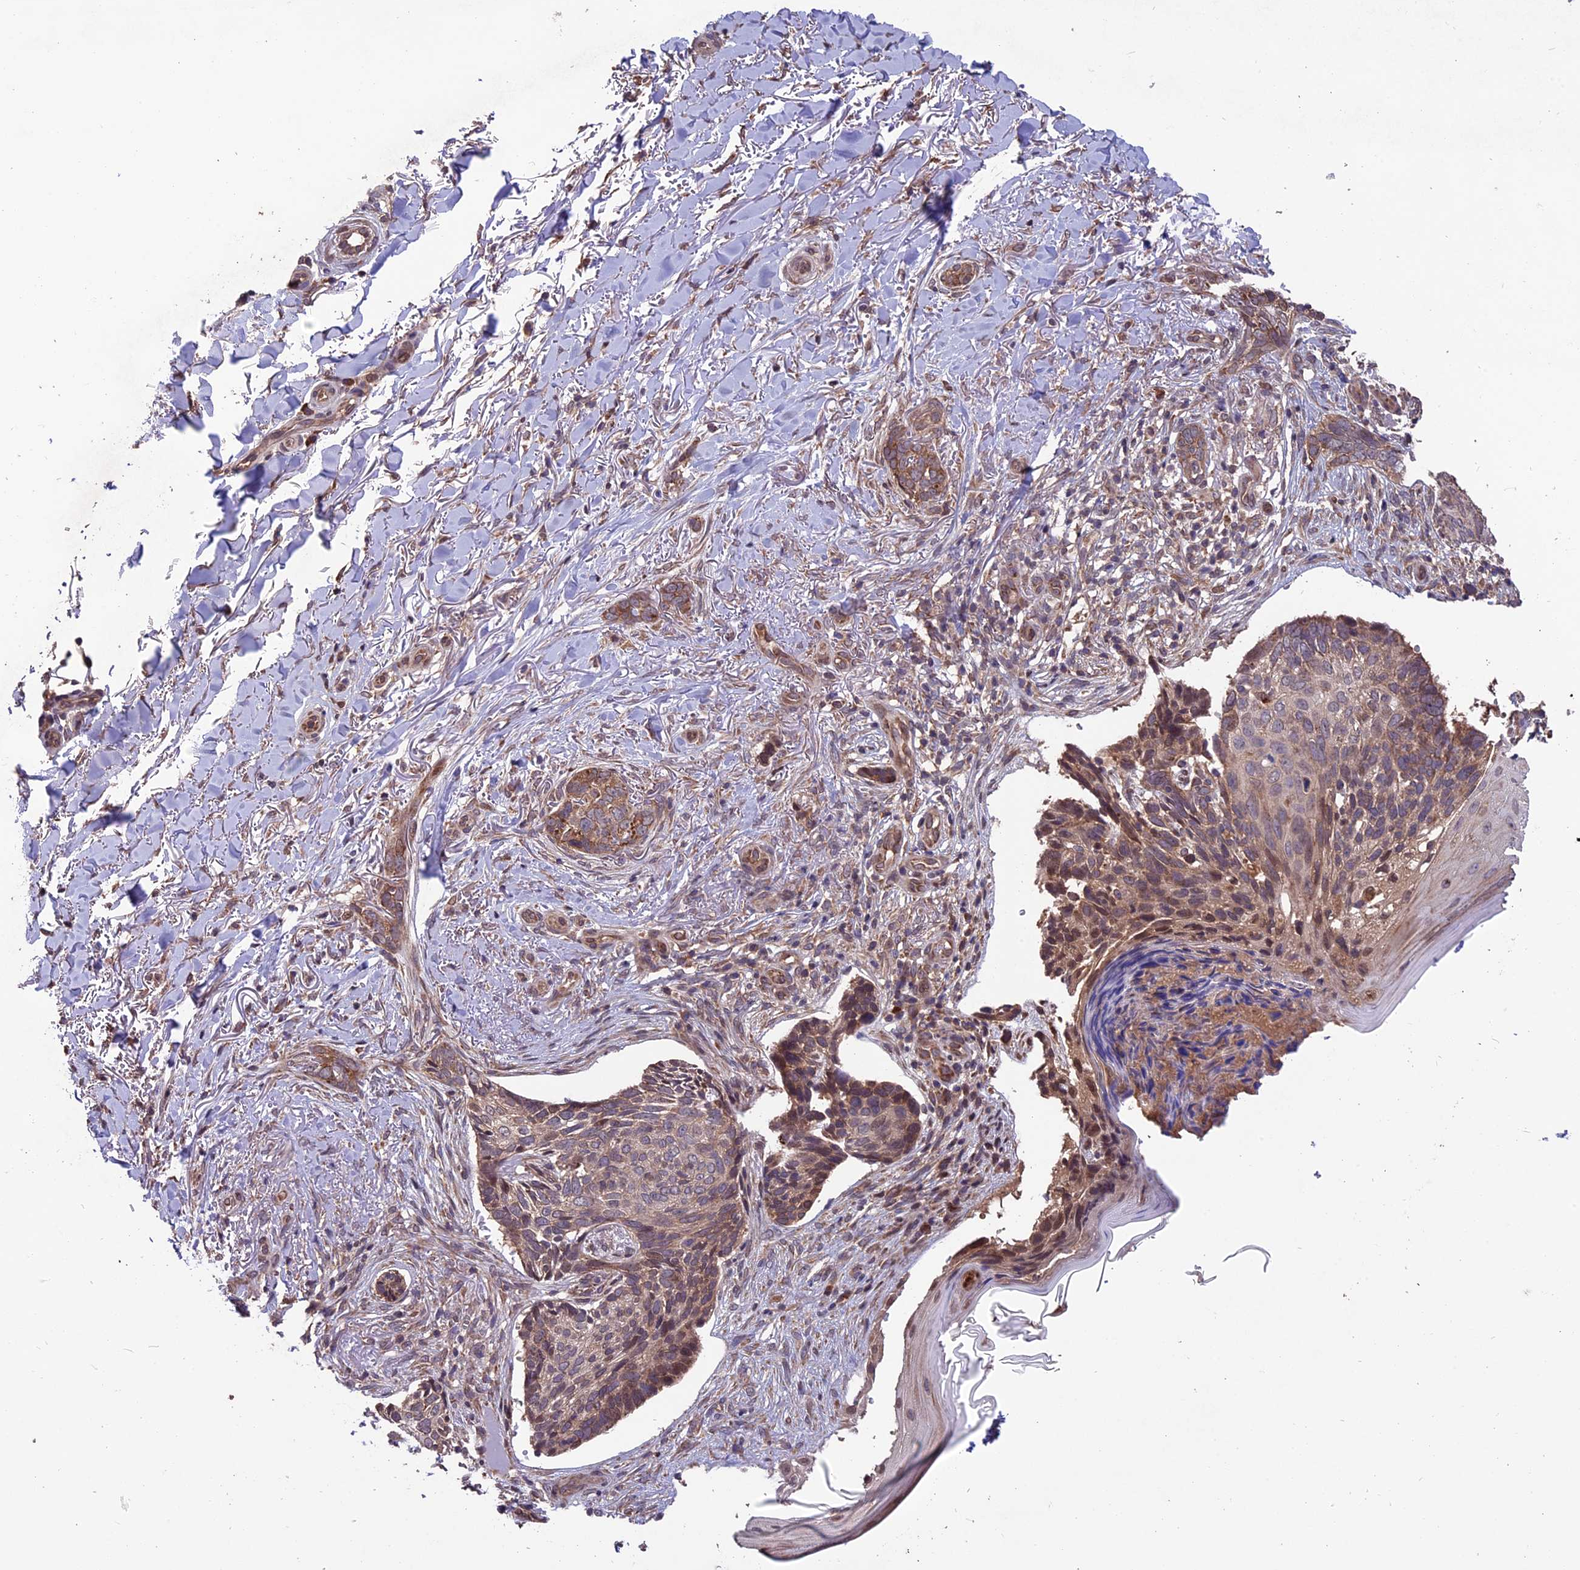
{"staining": {"intensity": "moderate", "quantity": ">75%", "location": "cytoplasmic/membranous"}, "tissue": "skin cancer", "cell_type": "Tumor cells", "image_type": "cancer", "snomed": [{"axis": "morphology", "description": "Normal tissue, NOS"}, {"axis": "morphology", "description": "Basal cell carcinoma"}, {"axis": "topography", "description": "Skin"}], "caption": "A micrograph showing moderate cytoplasmic/membranous positivity in about >75% of tumor cells in basal cell carcinoma (skin), as visualized by brown immunohistochemical staining.", "gene": "ZNF598", "patient": {"sex": "female", "age": 67}}